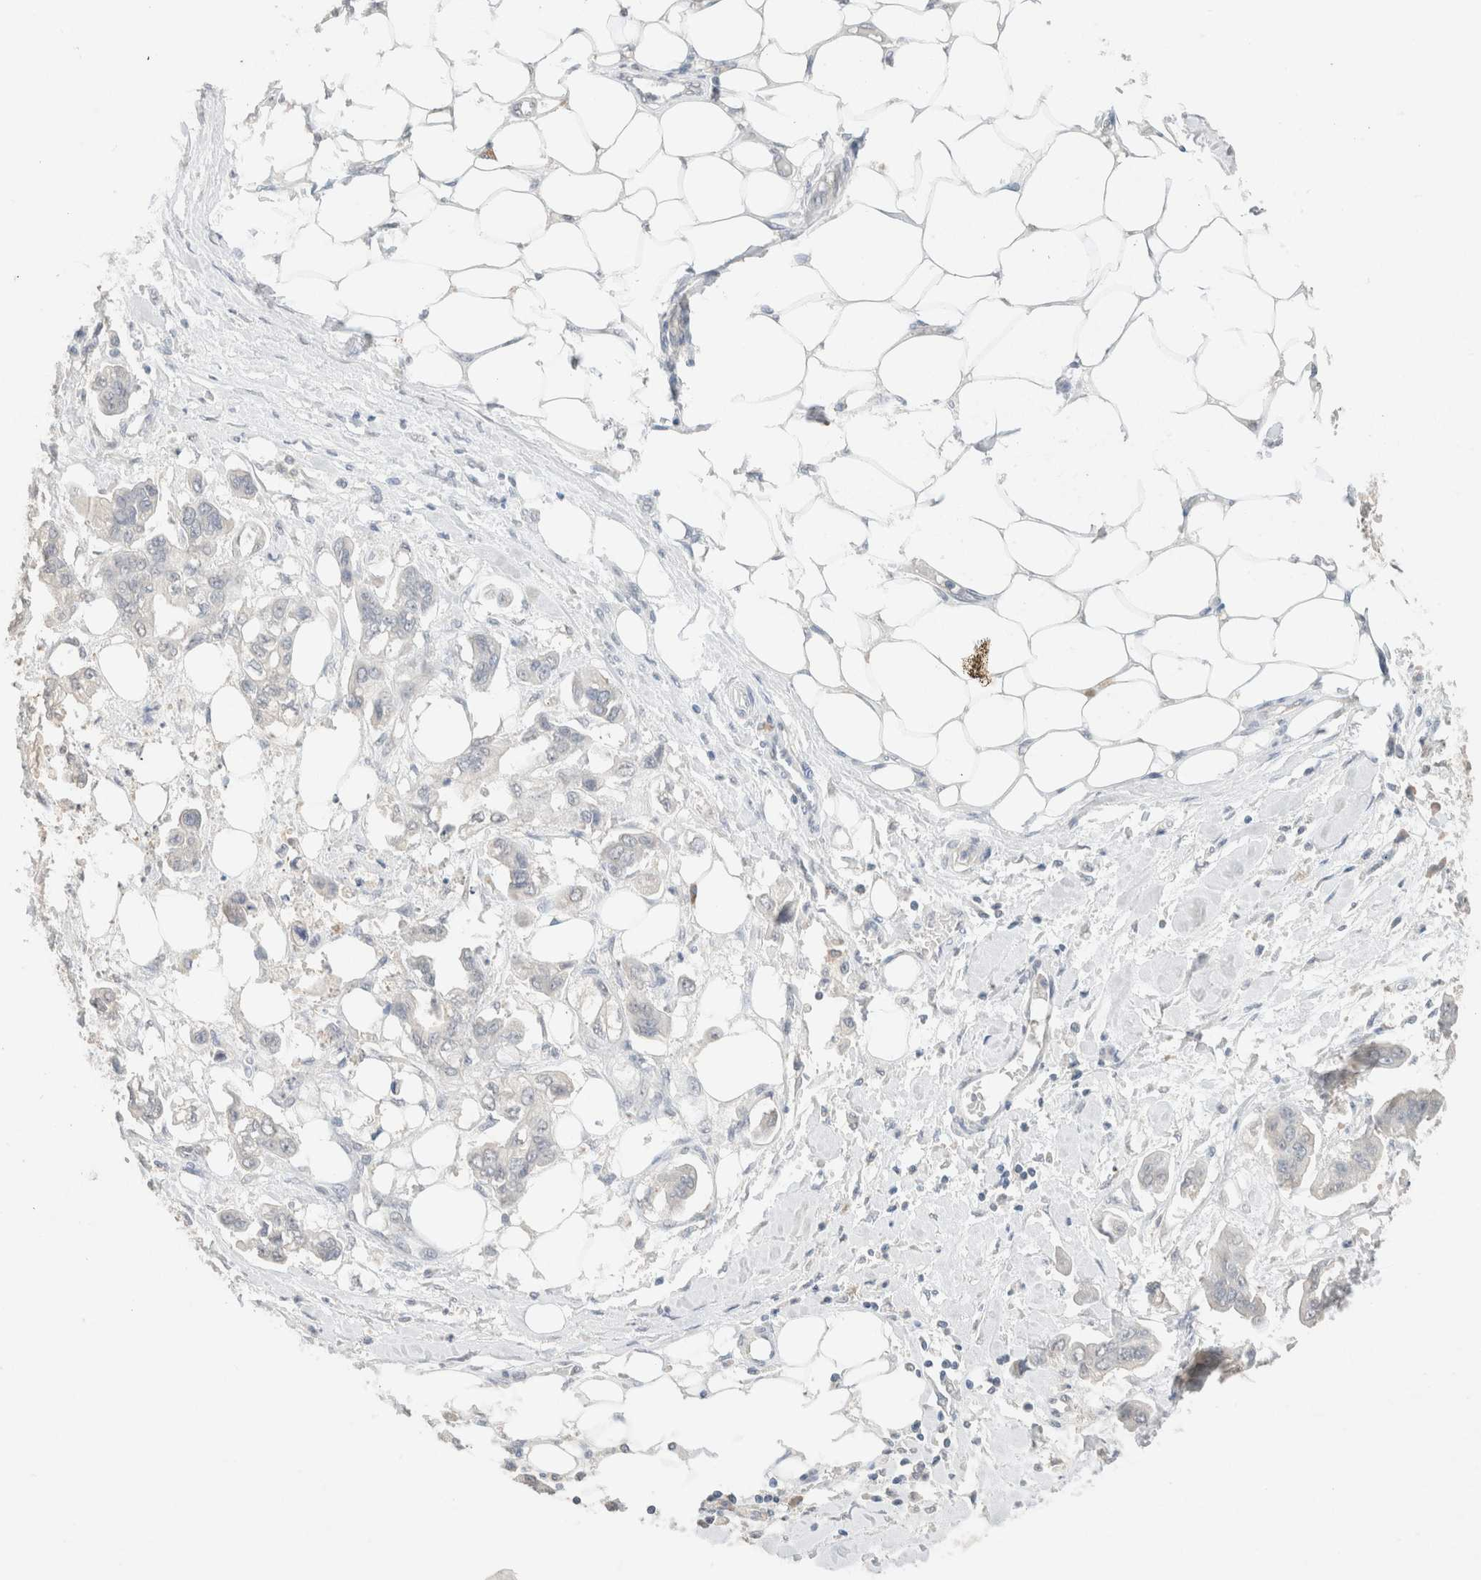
{"staining": {"intensity": "negative", "quantity": "none", "location": "none"}, "tissue": "stomach cancer", "cell_type": "Tumor cells", "image_type": "cancer", "snomed": [{"axis": "morphology", "description": "Adenocarcinoma, NOS"}, {"axis": "topography", "description": "Stomach"}], "caption": "IHC of human stomach cancer (adenocarcinoma) reveals no positivity in tumor cells.", "gene": "CPA1", "patient": {"sex": "male", "age": 62}}